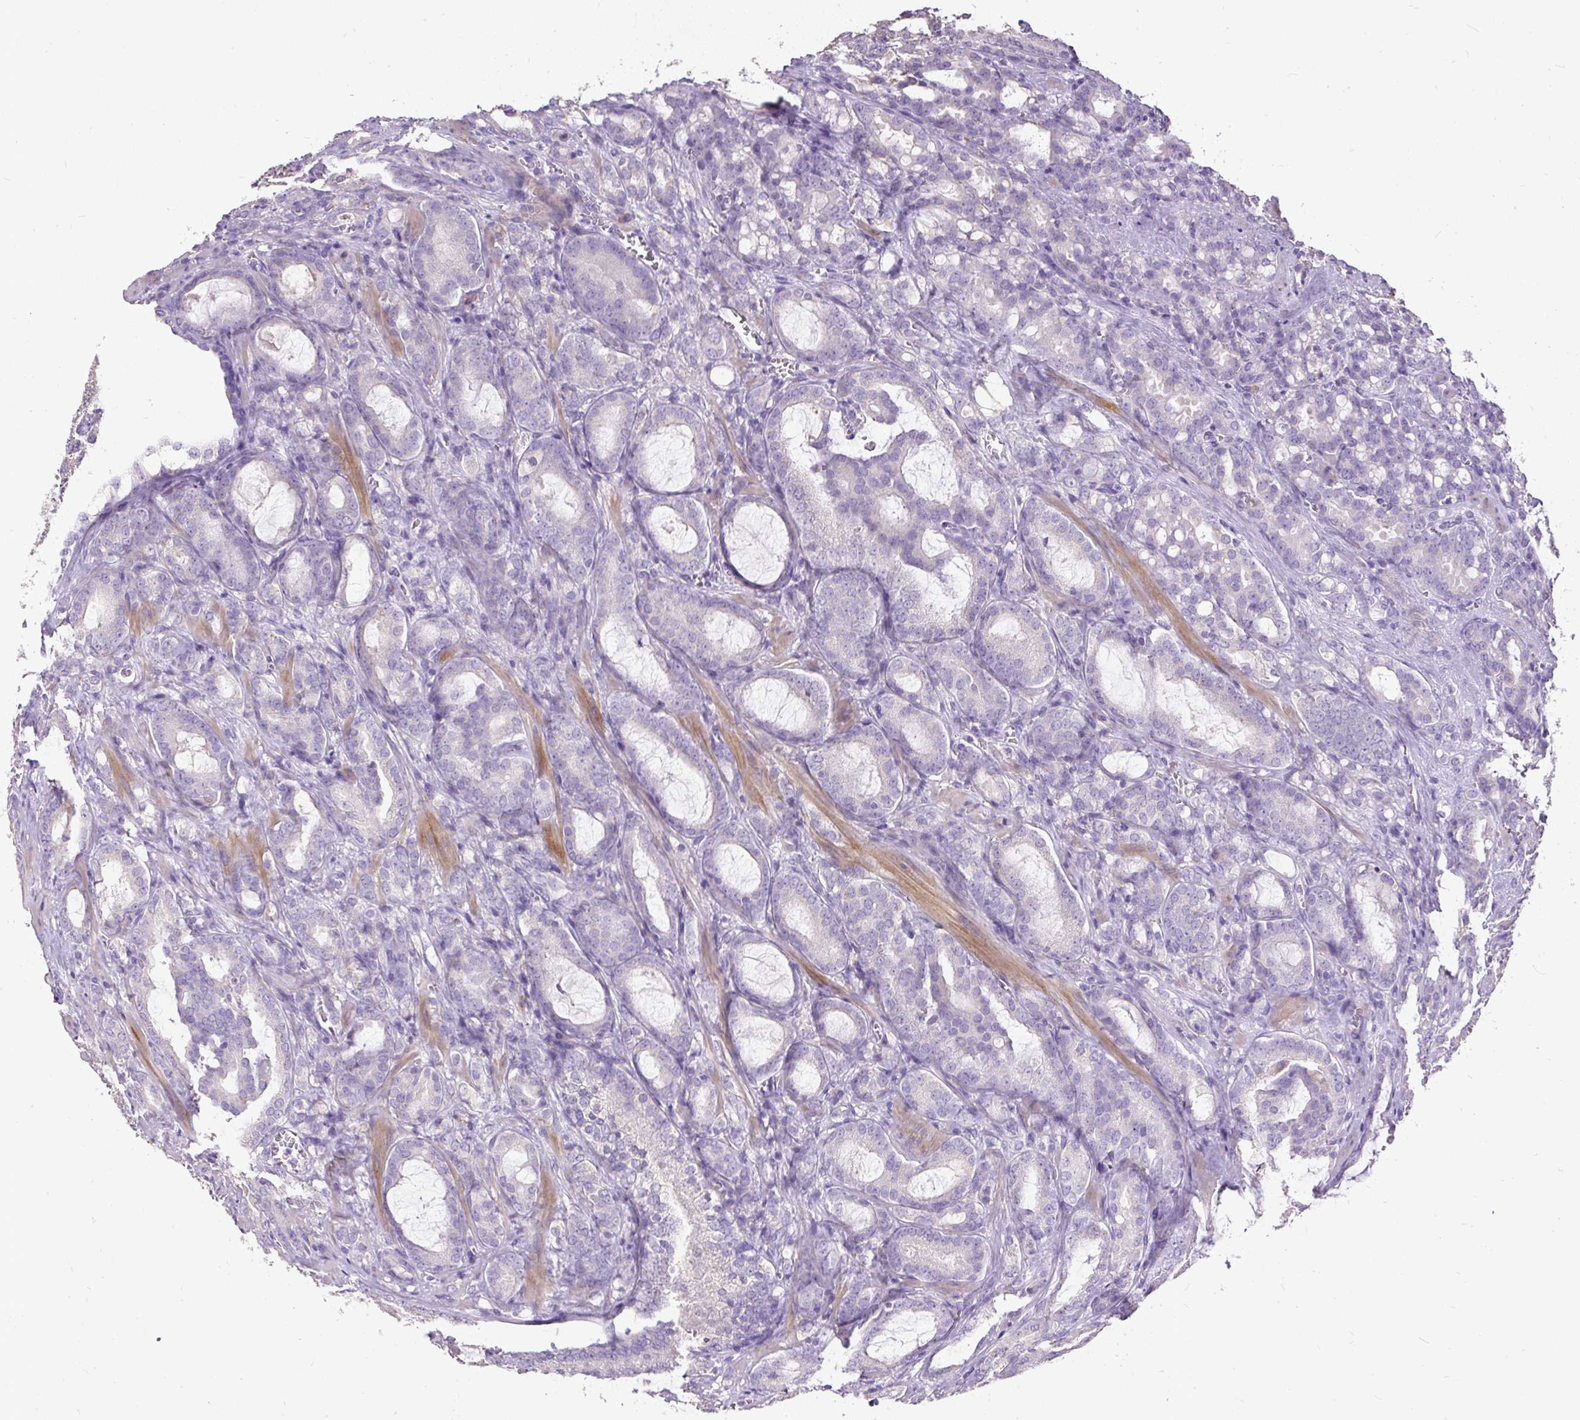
{"staining": {"intensity": "negative", "quantity": "none", "location": "none"}, "tissue": "prostate cancer", "cell_type": "Tumor cells", "image_type": "cancer", "snomed": [{"axis": "morphology", "description": "Adenocarcinoma, High grade"}, {"axis": "topography", "description": "Prostate"}], "caption": "Tumor cells are negative for brown protein staining in high-grade adenocarcinoma (prostate).", "gene": "GBX1", "patient": {"sex": "male", "age": 72}}